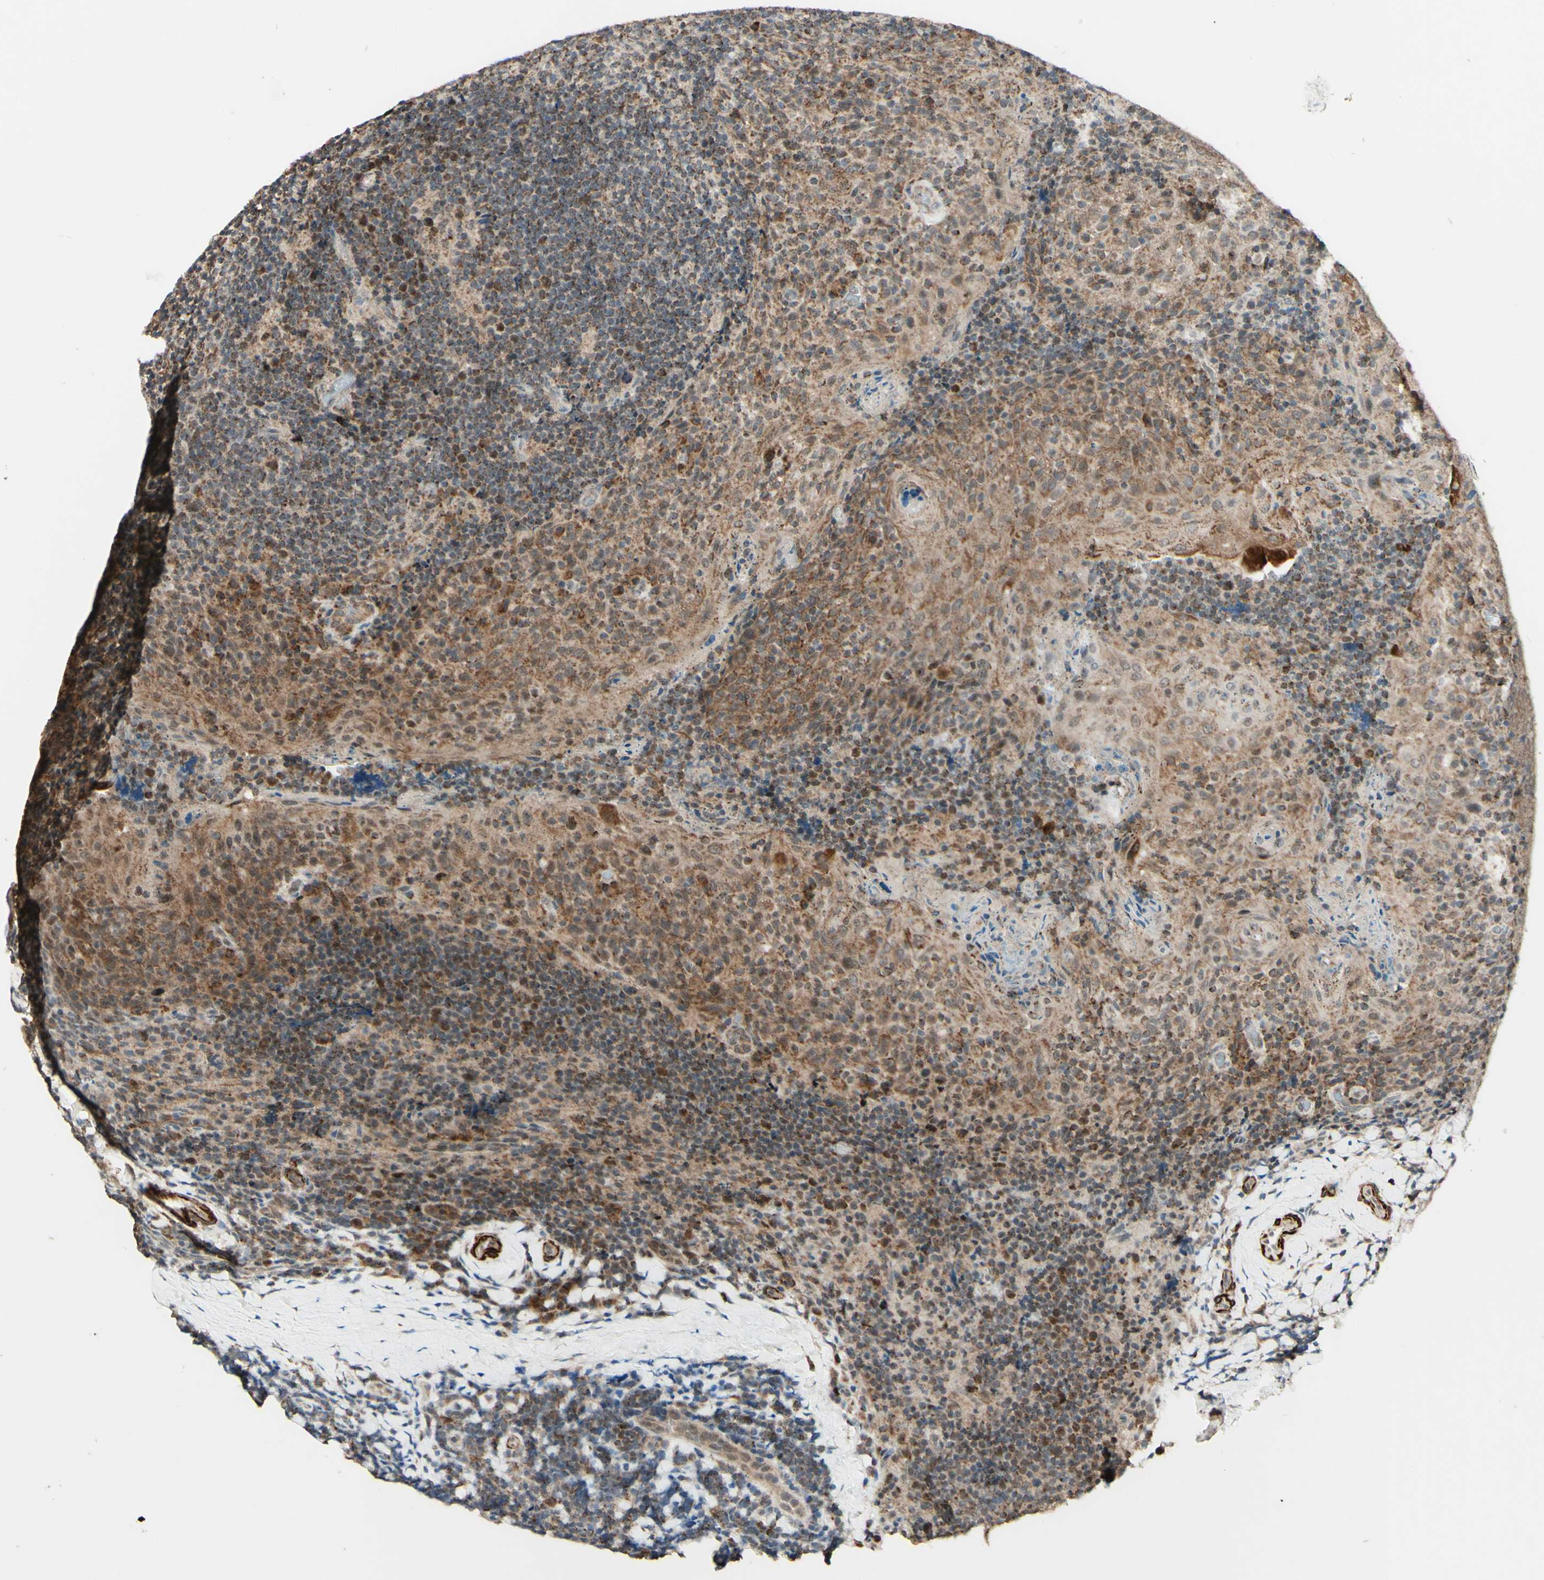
{"staining": {"intensity": "strong", "quantity": ">75%", "location": "cytoplasmic/membranous,nuclear"}, "tissue": "tonsil", "cell_type": "Germinal center cells", "image_type": "normal", "snomed": [{"axis": "morphology", "description": "Normal tissue, NOS"}, {"axis": "topography", "description": "Tonsil"}], "caption": "Human tonsil stained for a protein (brown) shows strong cytoplasmic/membranous,nuclear positive expression in about >75% of germinal center cells.", "gene": "DHRS3", "patient": {"sex": "male", "age": 17}}